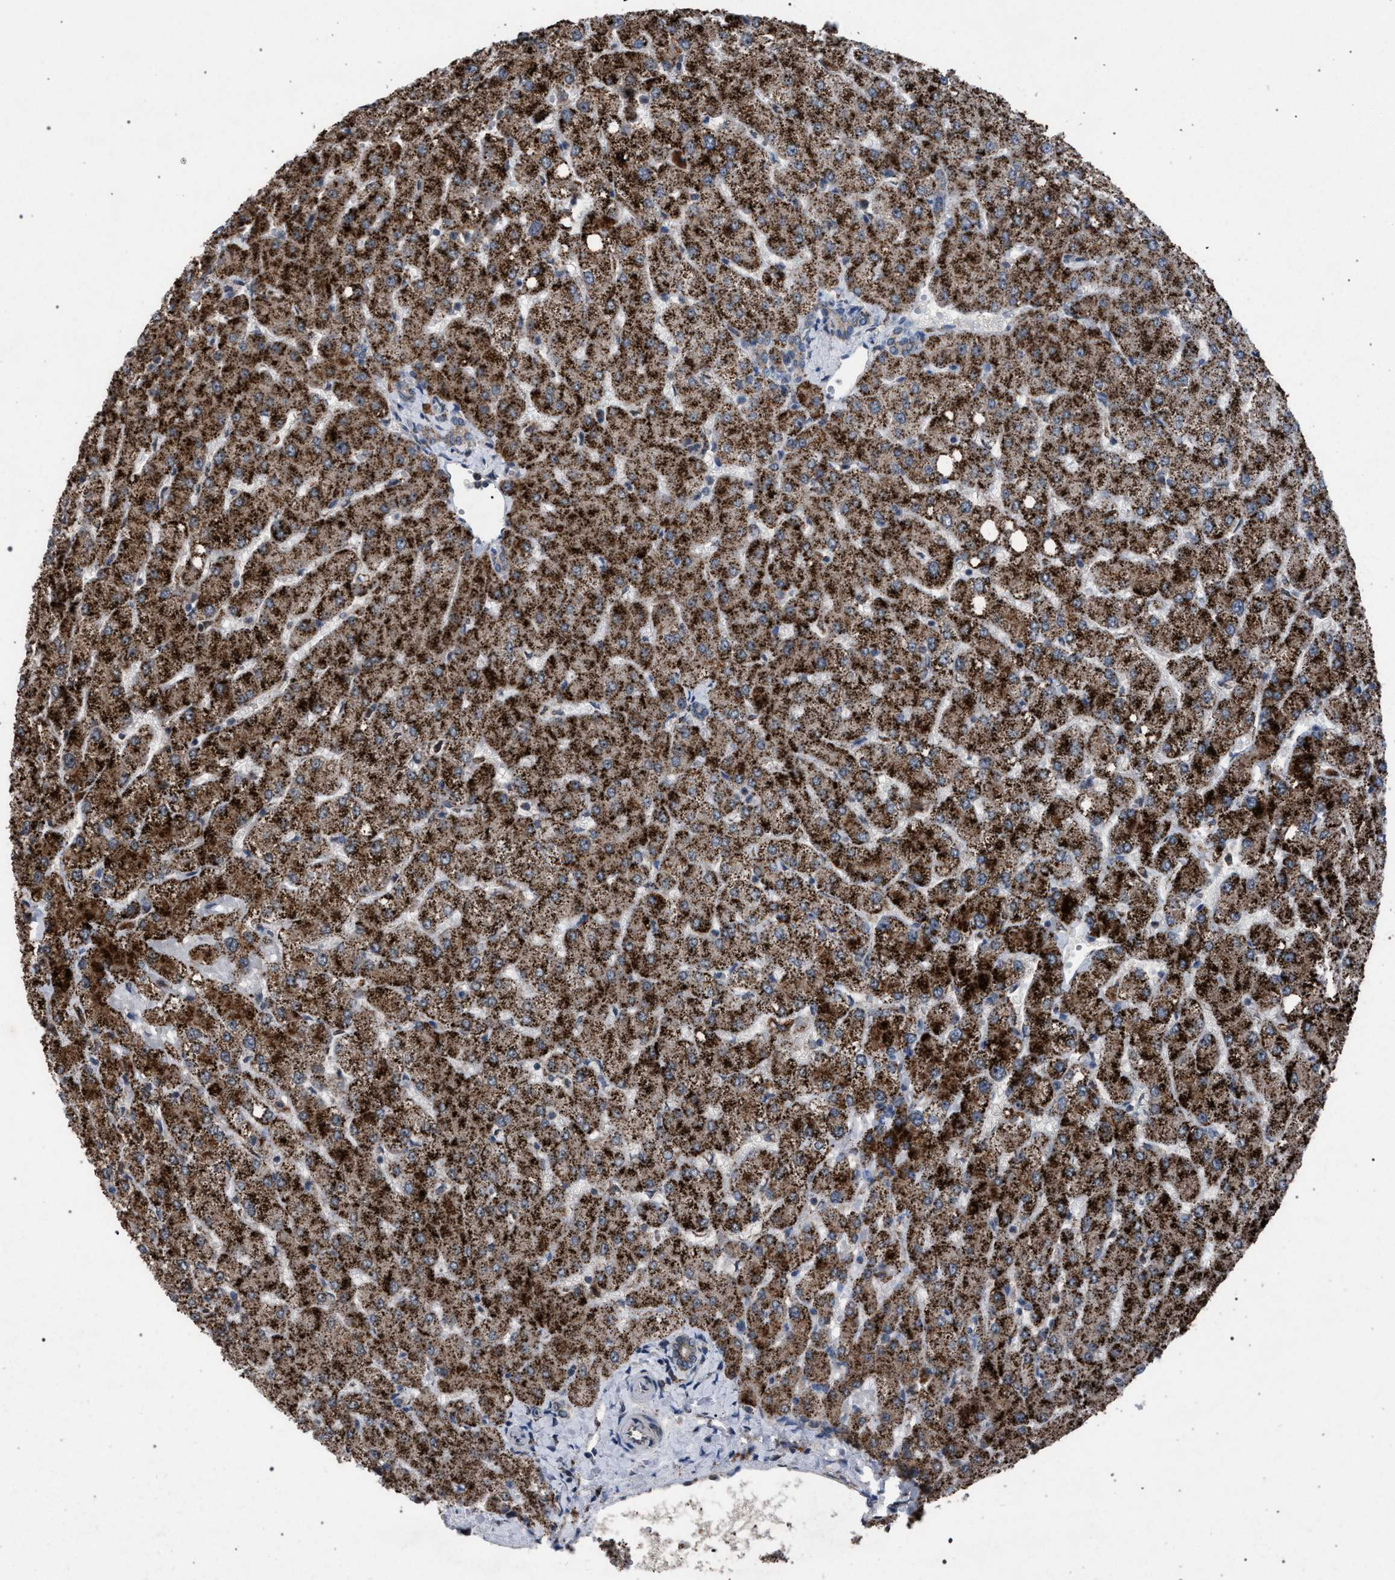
{"staining": {"intensity": "weak", "quantity": "25%-75%", "location": "cytoplasmic/membranous"}, "tissue": "liver", "cell_type": "Cholangiocytes", "image_type": "normal", "snomed": [{"axis": "morphology", "description": "Normal tissue, NOS"}, {"axis": "topography", "description": "Liver"}], "caption": "Weak cytoplasmic/membranous protein expression is seen in about 25%-75% of cholangiocytes in liver.", "gene": "HSD17B4", "patient": {"sex": "female", "age": 54}}